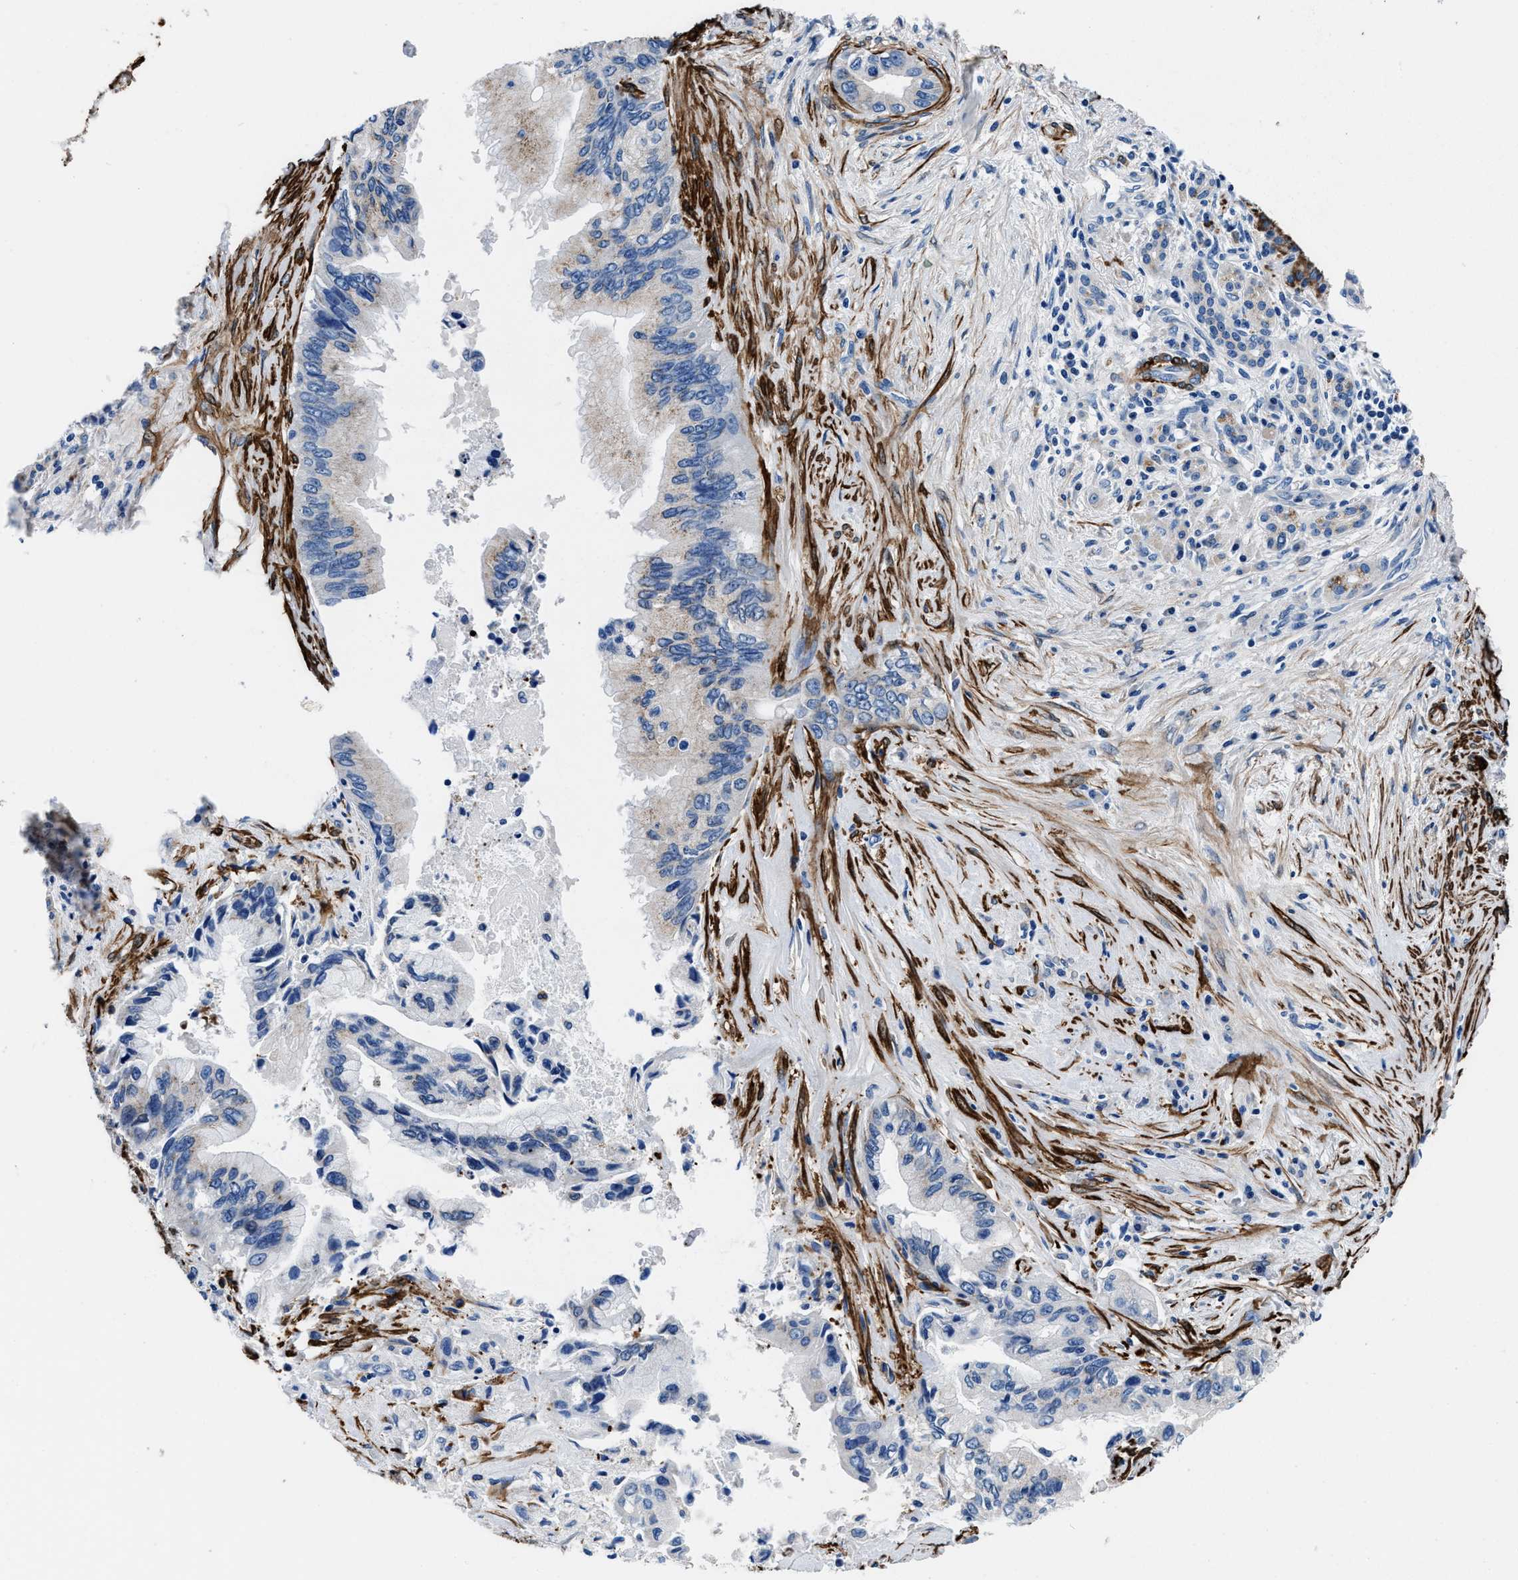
{"staining": {"intensity": "weak", "quantity": "<25%", "location": "cytoplasmic/membranous"}, "tissue": "pancreatic cancer", "cell_type": "Tumor cells", "image_type": "cancer", "snomed": [{"axis": "morphology", "description": "Adenocarcinoma, NOS"}, {"axis": "topography", "description": "Pancreas"}], "caption": "IHC photomicrograph of neoplastic tissue: adenocarcinoma (pancreatic) stained with DAB exhibits no significant protein positivity in tumor cells.", "gene": "TEX261", "patient": {"sex": "female", "age": 73}}